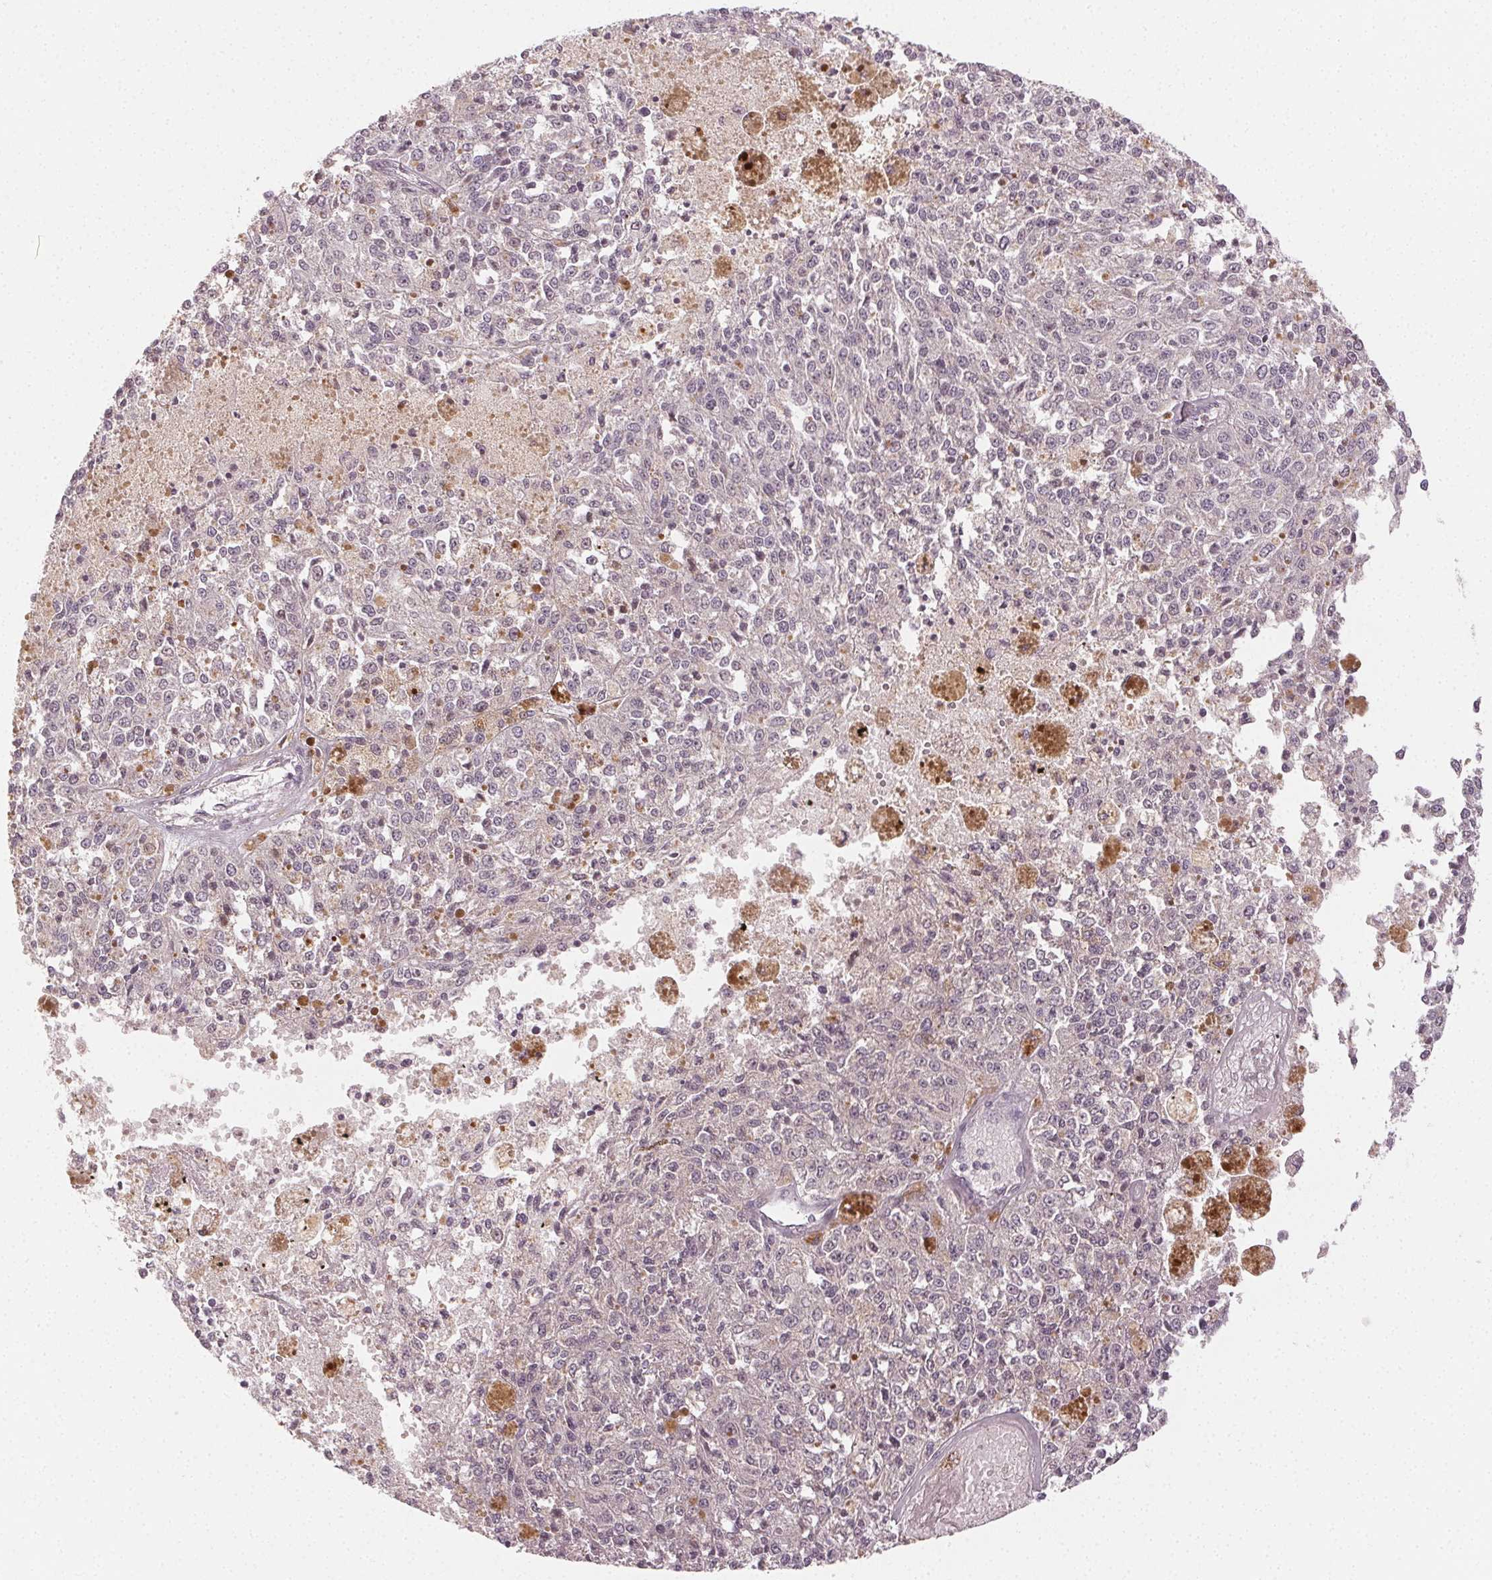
{"staining": {"intensity": "negative", "quantity": "none", "location": "none"}, "tissue": "melanoma", "cell_type": "Tumor cells", "image_type": "cancer", "snomed": [{"axis": "morphology", "description": "Malignant melanoma, Metastatic site"}, {"axis": "topography", "description": "Lymph node"}], "caption": "Micrograph shows no significant protein positivity in tumor cells of malignant melanoma (metastatic site). (Brightfield microscopy of DAB IHC at high magnification).", "gene": "MAPK14", "patient": {"sex": "female", "age": 64}}